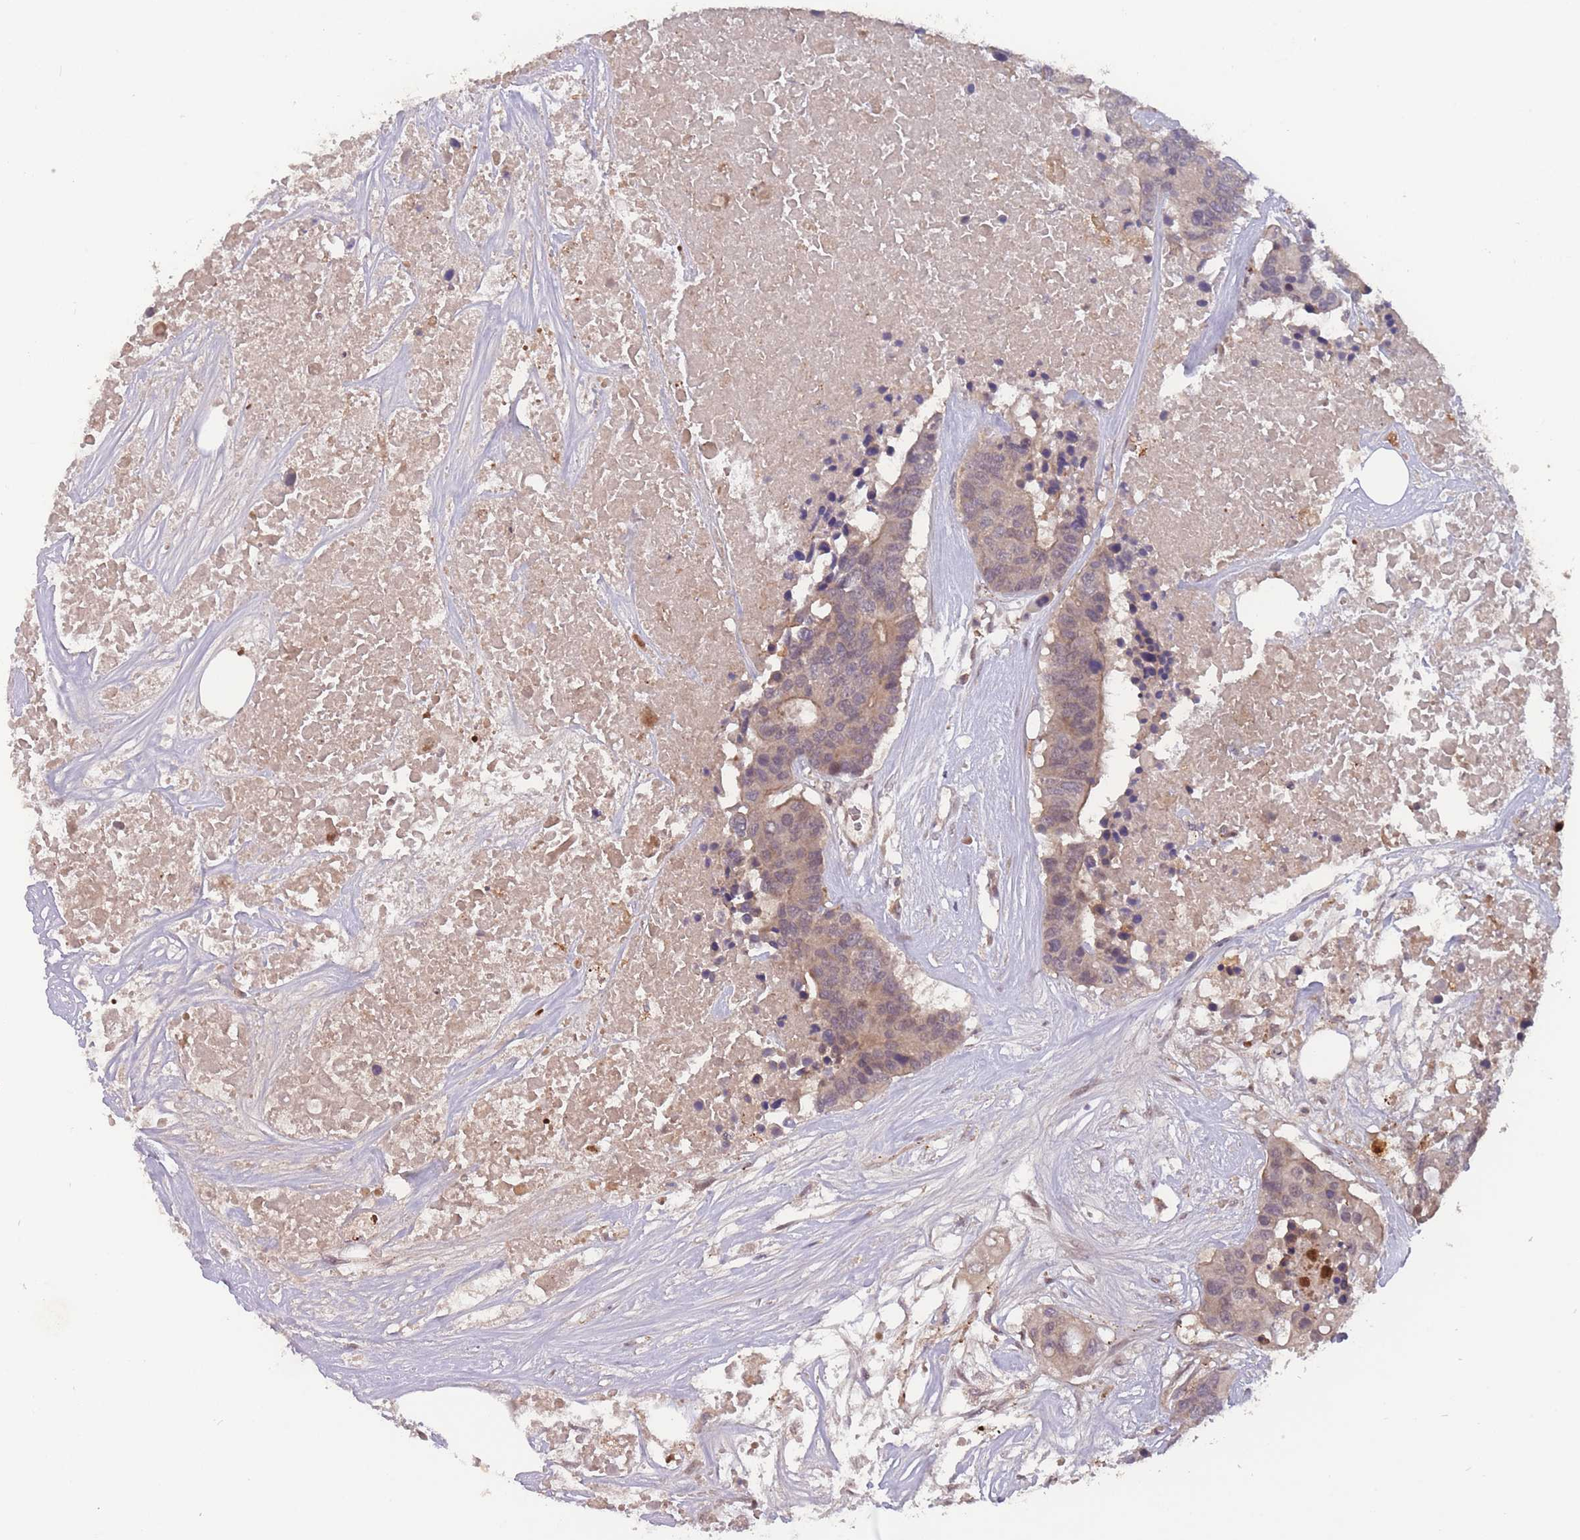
{"staining": {"intensity": "weak", "quantity": "25%-75%", "location": "cytoplasmic/membranous"}, "tissue": "colorectal cancer", "cell_type": "Tumor cells", "image_type": "cancer", "snomed": [{"axis": "morphology", "description": "Adenocarcinoma, NOS"}, {"axis": "topography", "description": "Colon"}], "caption": "Colorectal cancer (adenocarcinoma) stained with immunohistochemistry (IHC) reveals weak cytoplasmic/membranous positivity in about 25%-75% of tumor cells.", "gene": "SECTM1", "patient": {"sex": "male", "age": 77}}